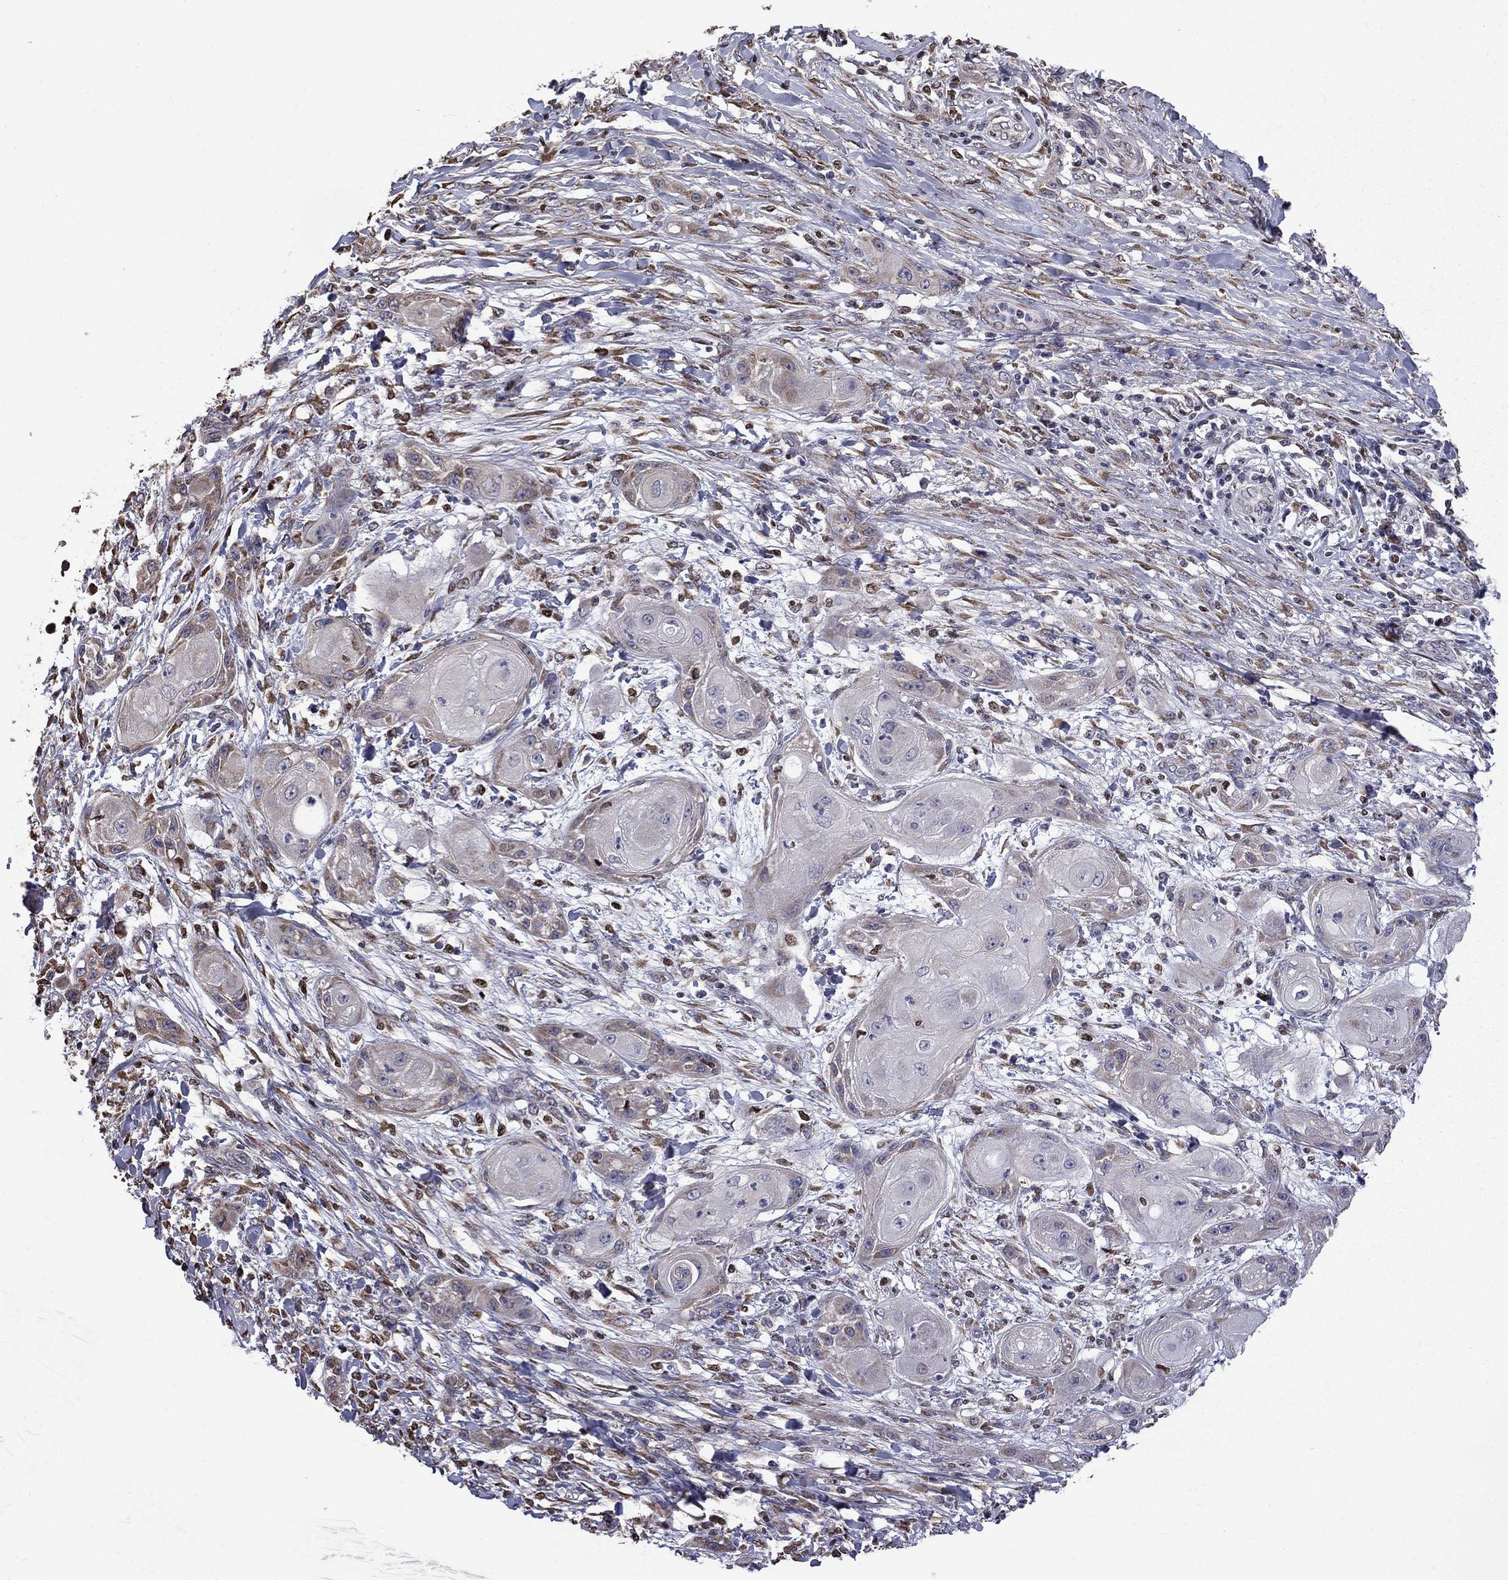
{"staining": {"intensity": "negative", "quantity": "none", "location": "none"}, "tissue": "skin cancer", "cell_type": "Tumor cells", "image_type": "cancer", "snomed": [{"axis": "morphology", "description": "Squamous cell carcinoma, NOS"}, {"axis": "topography", "description": "Skin"}], "caption": "An immunohistochemistry micrograph of skin squamous cell carcinoma is shown. There is no staining in tumor cells of skin squamous cell carcinoma.", "gene": "HSPB2", "patient": {"sex": "male", "age": 62}}